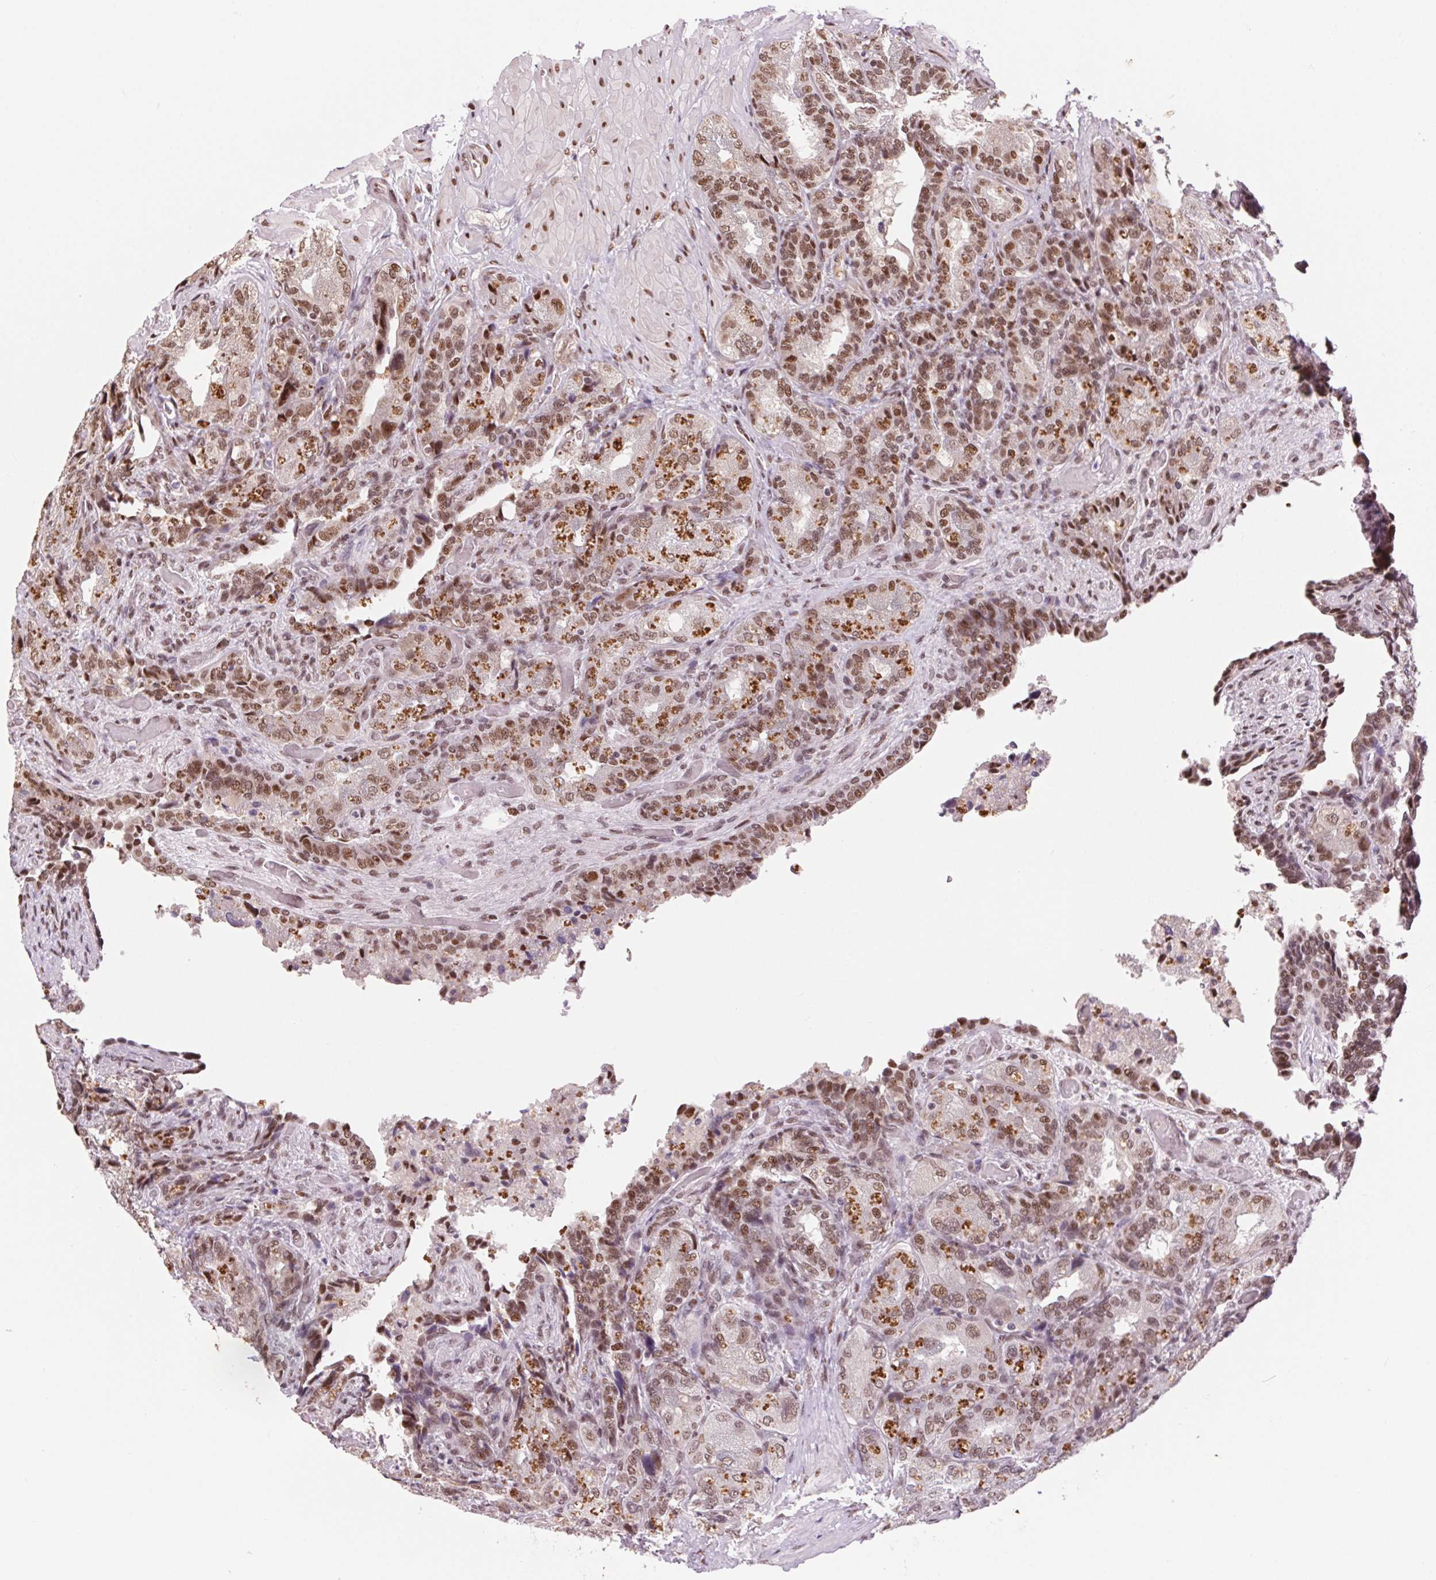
{"staining": {"intensity": "moderate", "quantity": ">75%", "location": "nuclear"}, "tissue": "seminal vesicle", "cell_type": "Glandular cells", "image_type": "normal", "snomed": [{"axis": "morphology", "description": "Normal tissue, NOS"}, {"axis": "topography", "description": "Seminal veicle"}], "caption": "Immunohistochemistry (IHC) image of benign seminal vesicle: human seminal vesicle stained using immunohistochemistry reveals medium levels of moderate protein expression localized specifically in the nuclear of glandular cells, appearing as a nuclear brown color.", "gene": "RAD23A", "patient": {"sex": "male", "age": 57}}